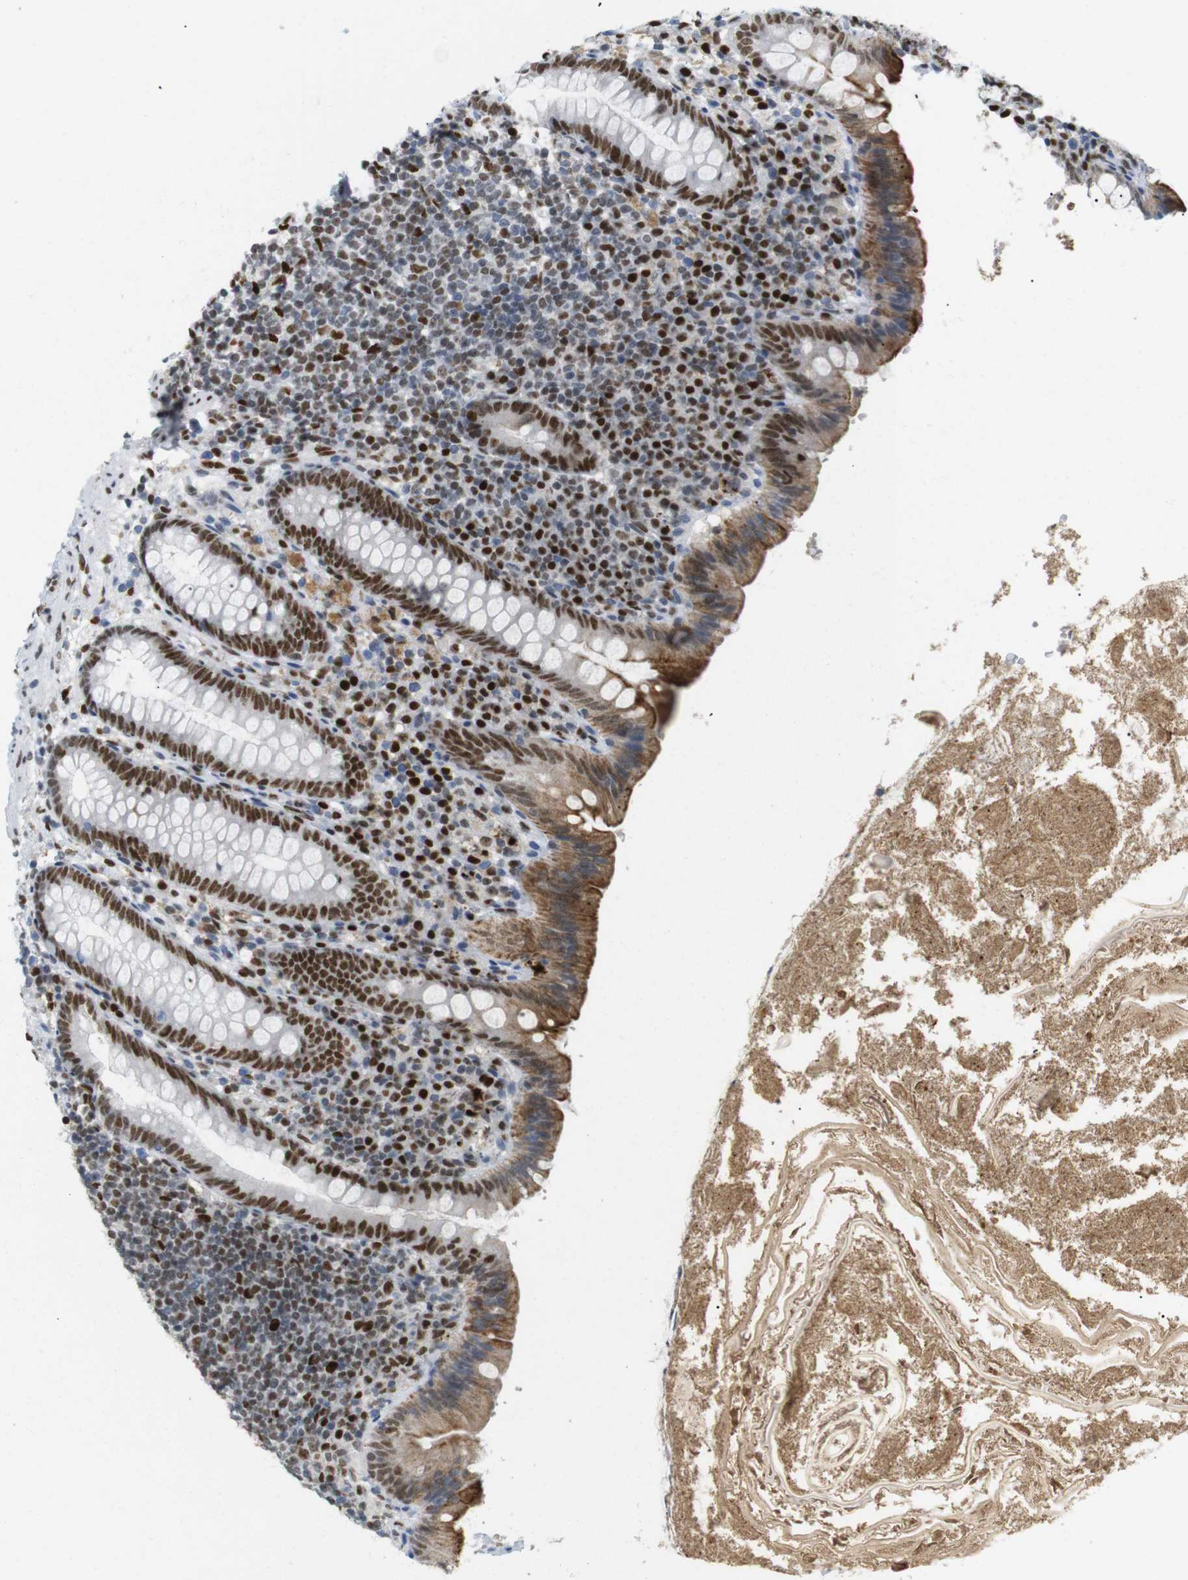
{"staining": {"intensity": "moderate", "quantity": ">75%", "location": "cytoplasmic/membranous,nuclear"}, "tissue": "appendix", "cell_type": "Glandular cells", "image_type": "normal", "snomed": [{"axis": "morphology", "description": "Normal tissue, NOS"}, {"axis": "topography", "description": "Appendix"}], "caption": "A medium amount of moderate cytoplasmic/membranous,nuclear expression is appreciated in about >75% of glandular cells in benign appendix.", "gene": "RIOX2", "patient": {"sex": "male", "age": 52}}